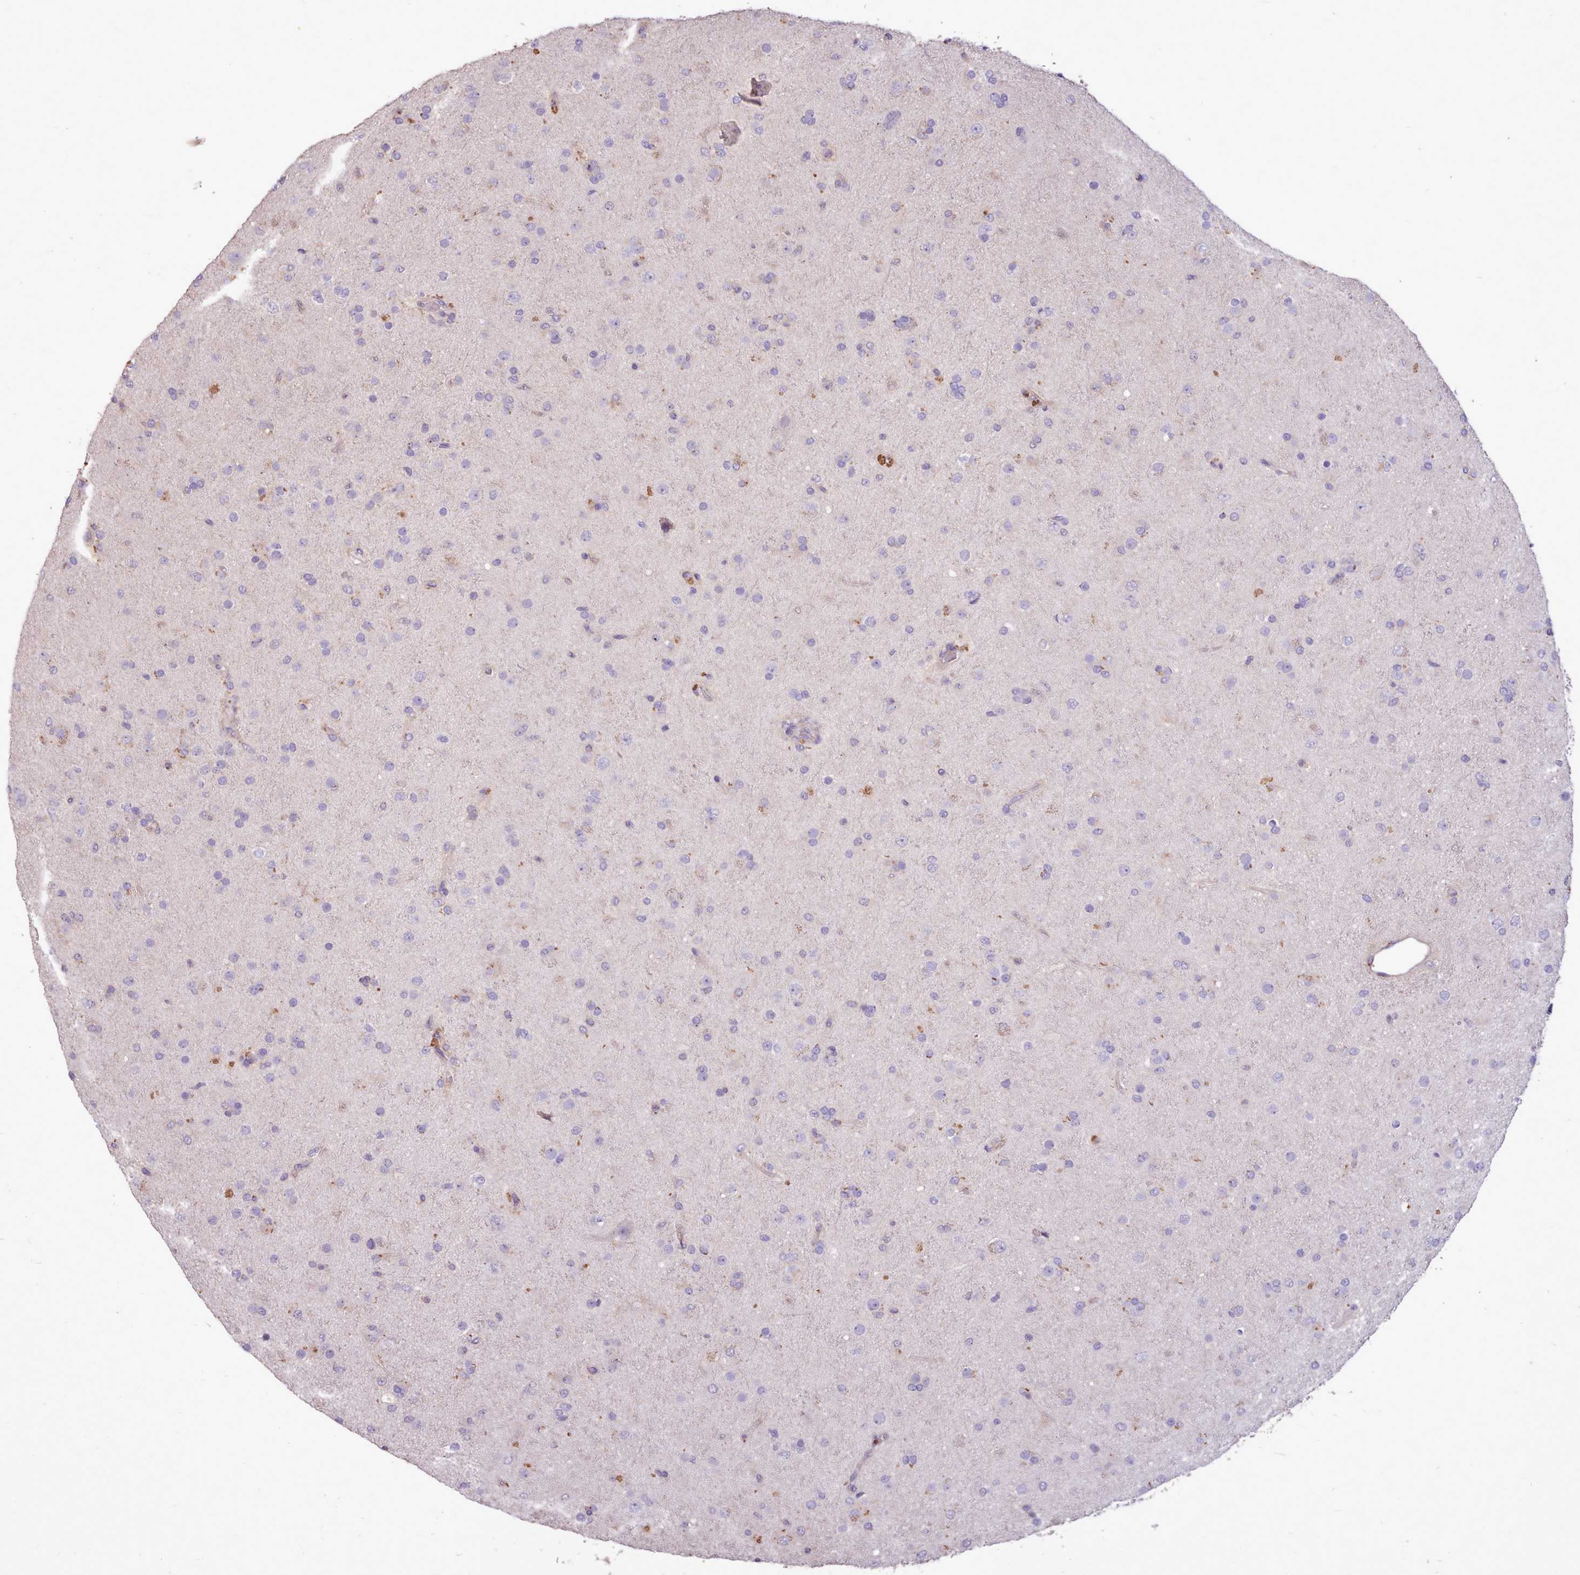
{"staining": {"intensity": "negative", "quantity": "none", "location": "none"}, "tissue": "glioma", "cell_type": "Tumor cells", "image_type": "cancer", "snomed": [{"axis": "morphology", "description": "Glioma, malignant, Low grade"}, {"axis": "topography", "description": "Brain"}], "caption": "A high-resolution micrograph shows IHC staining of glioma, which demonstrates no significant expression in tumor cells.", "gene": "ZNF607", "patient": {"sex": "male", "age": 65}}